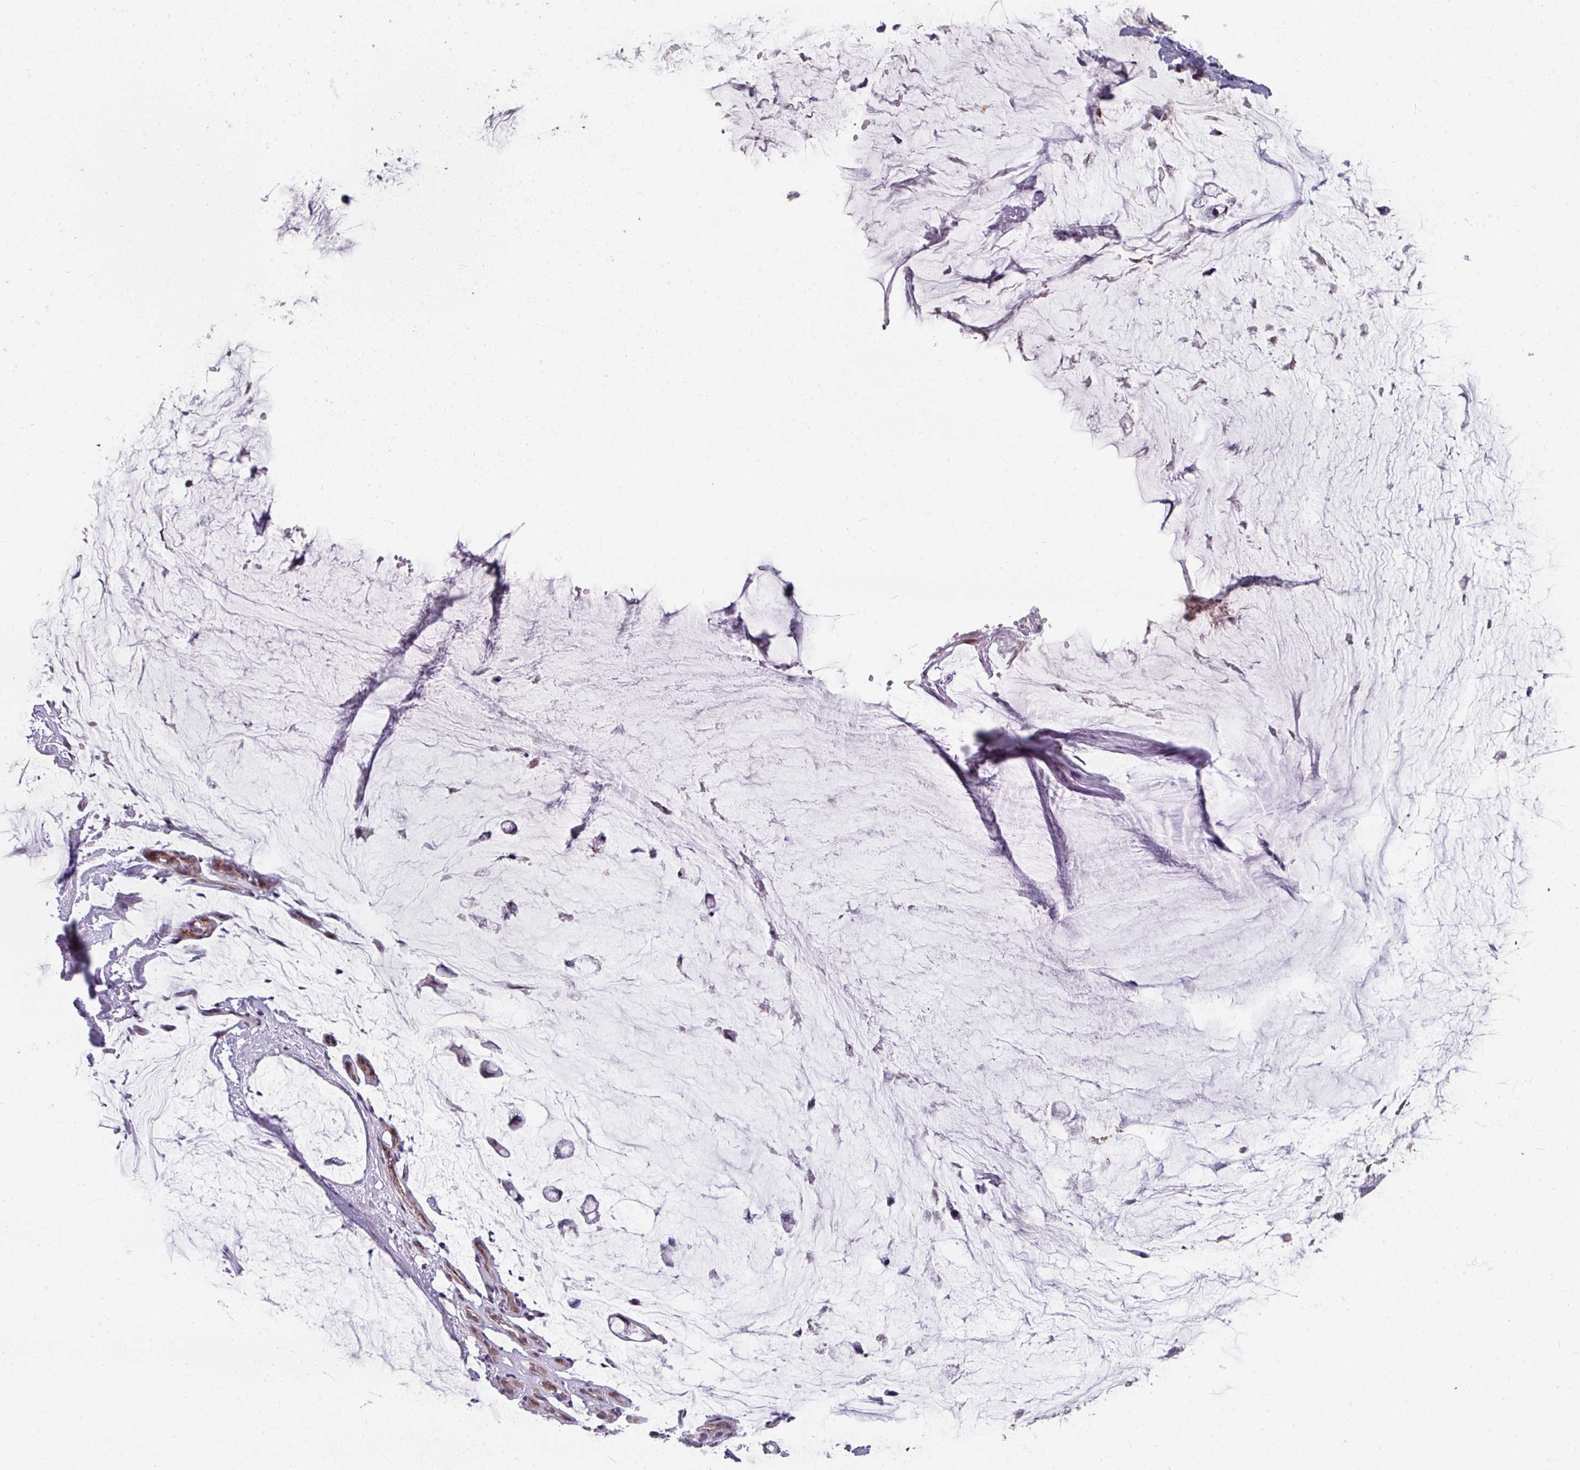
{"staining": {"intensity": "negative", "quantity": "none", "location": "none"}, "tissue": "ovarian cancer", "cell_type": "Tumor cells", "image_type": "cancer", "snomed": [{"axis": "morphology", "description": "Cystadenocarcinoma, mucinous, NOS"}, {"axis": "topography", "description": "Ovary"}], "caption": "Human ovarian cancer stained for a protein using IHC exhibits no staining in tumor cells.", "gene": "SIDT2", "patient": {"sex": "female", "age": 39}}